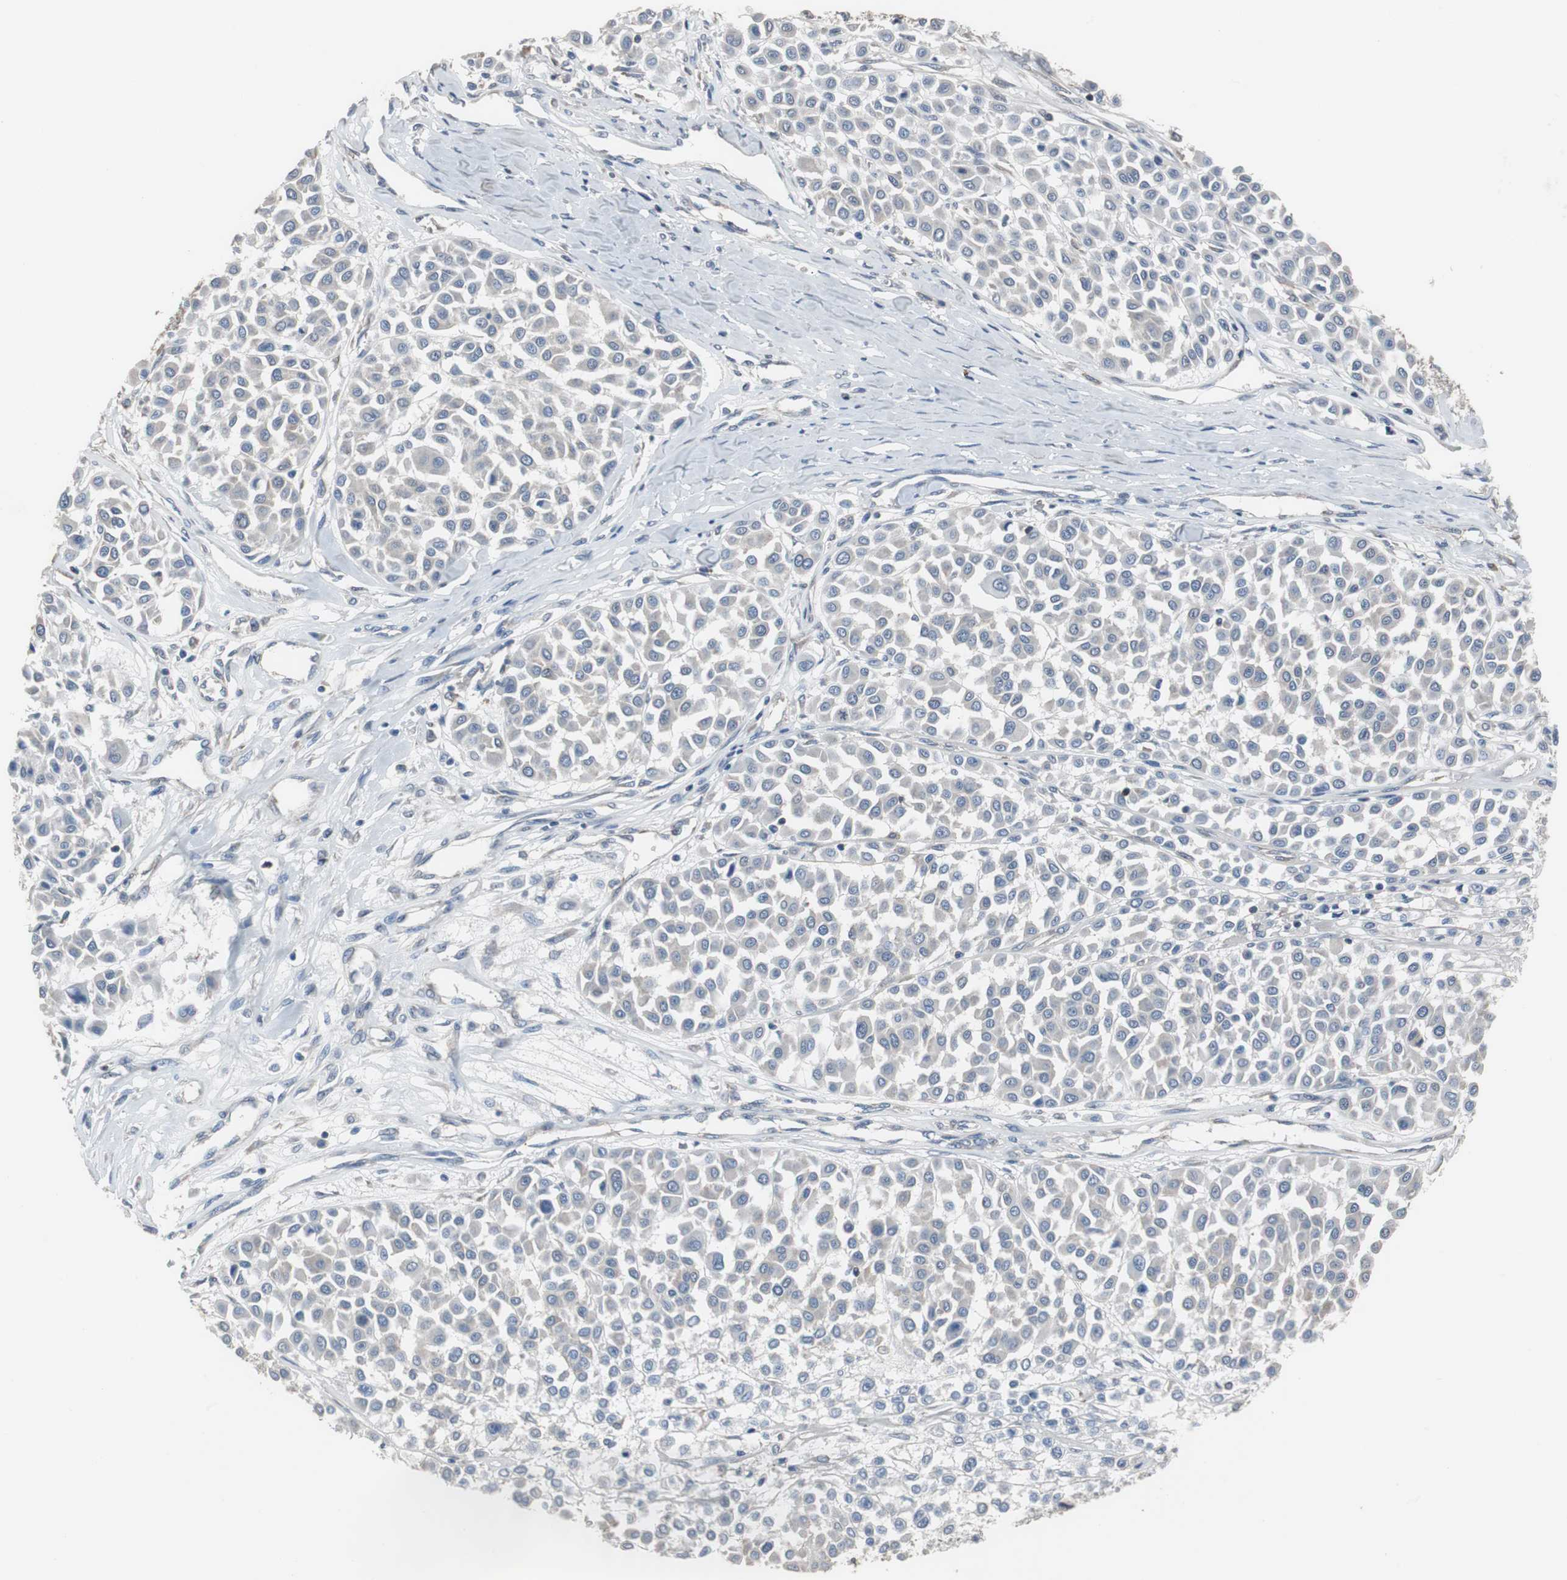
{"staining": {"intensity": "negative", "quantity": "none", "location": "none"}, "tissue": "melanoma", "cell_type": "Tumor cells", "image_type": "cancer", "snomed": [{"axis": "morphology", "description": "Malignant melanoma, Metastatic site"}, {"axis": "topography", "description": "Soft tissue"}], "caption": "Tumor cells show no significant staining in malignant melanoma (metastatic site).", "gene": "USP10", "patient": {"sex": "male", "age": 41}}